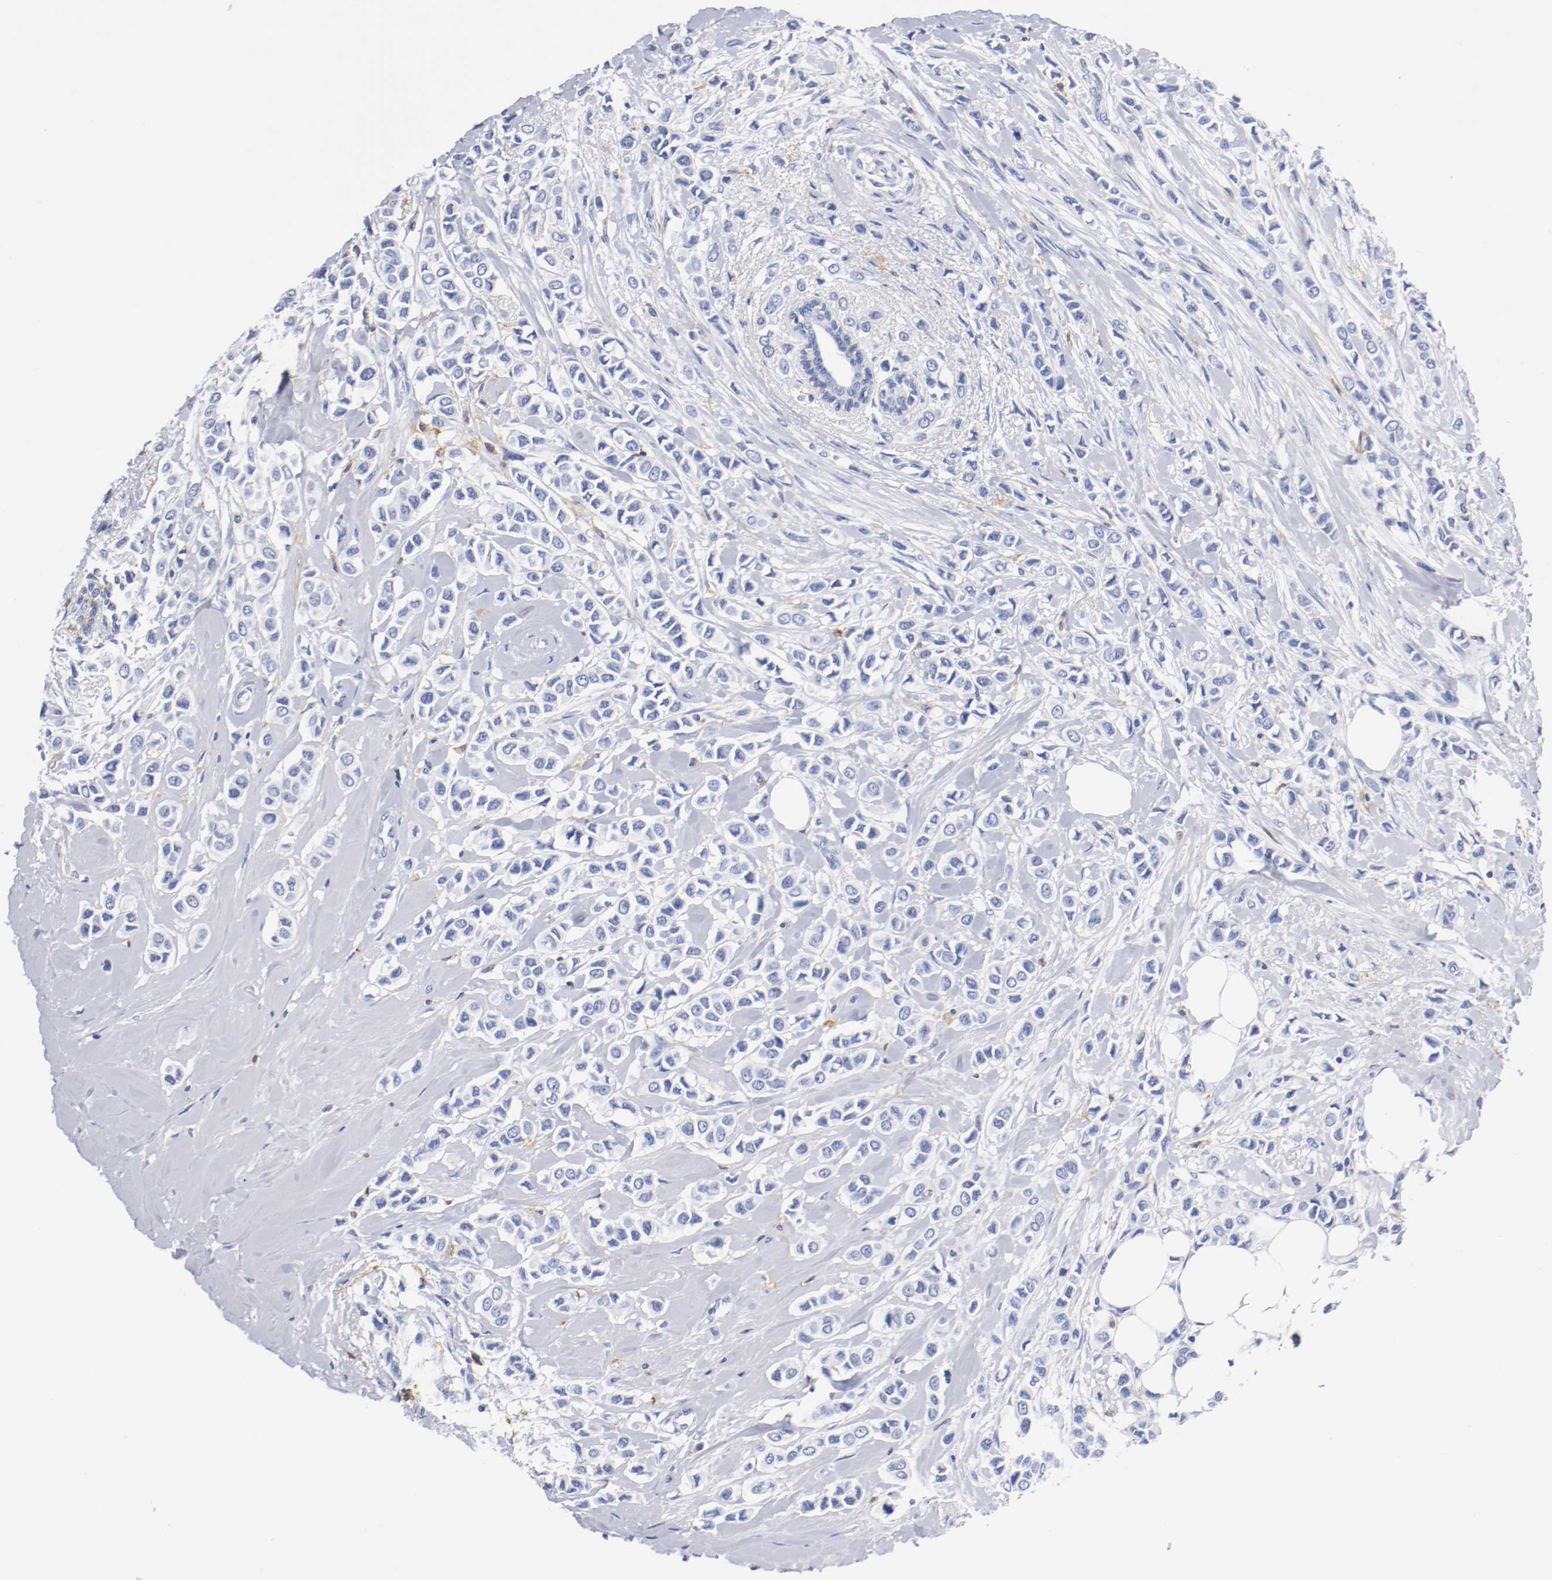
{"staining": {"intensity": "negative", "quantity": "none", "location": "none"}, "tissue": "breast cancer", "cell_type": "Tumor cells", "image_type": "cancer", "snomed": [{"axis": "morphology", "description": "Lobular carcinoma"}, {"axis": "topography", "description": "Breast"}], "caption": "Immunohistochemistry histopathology image of human lobular carcinoma (breast) stained for a protein (brown), which shows no staining in tumor cells.", "gene": "ITGAX", "patient": {"sex": "female", "age": 51}}